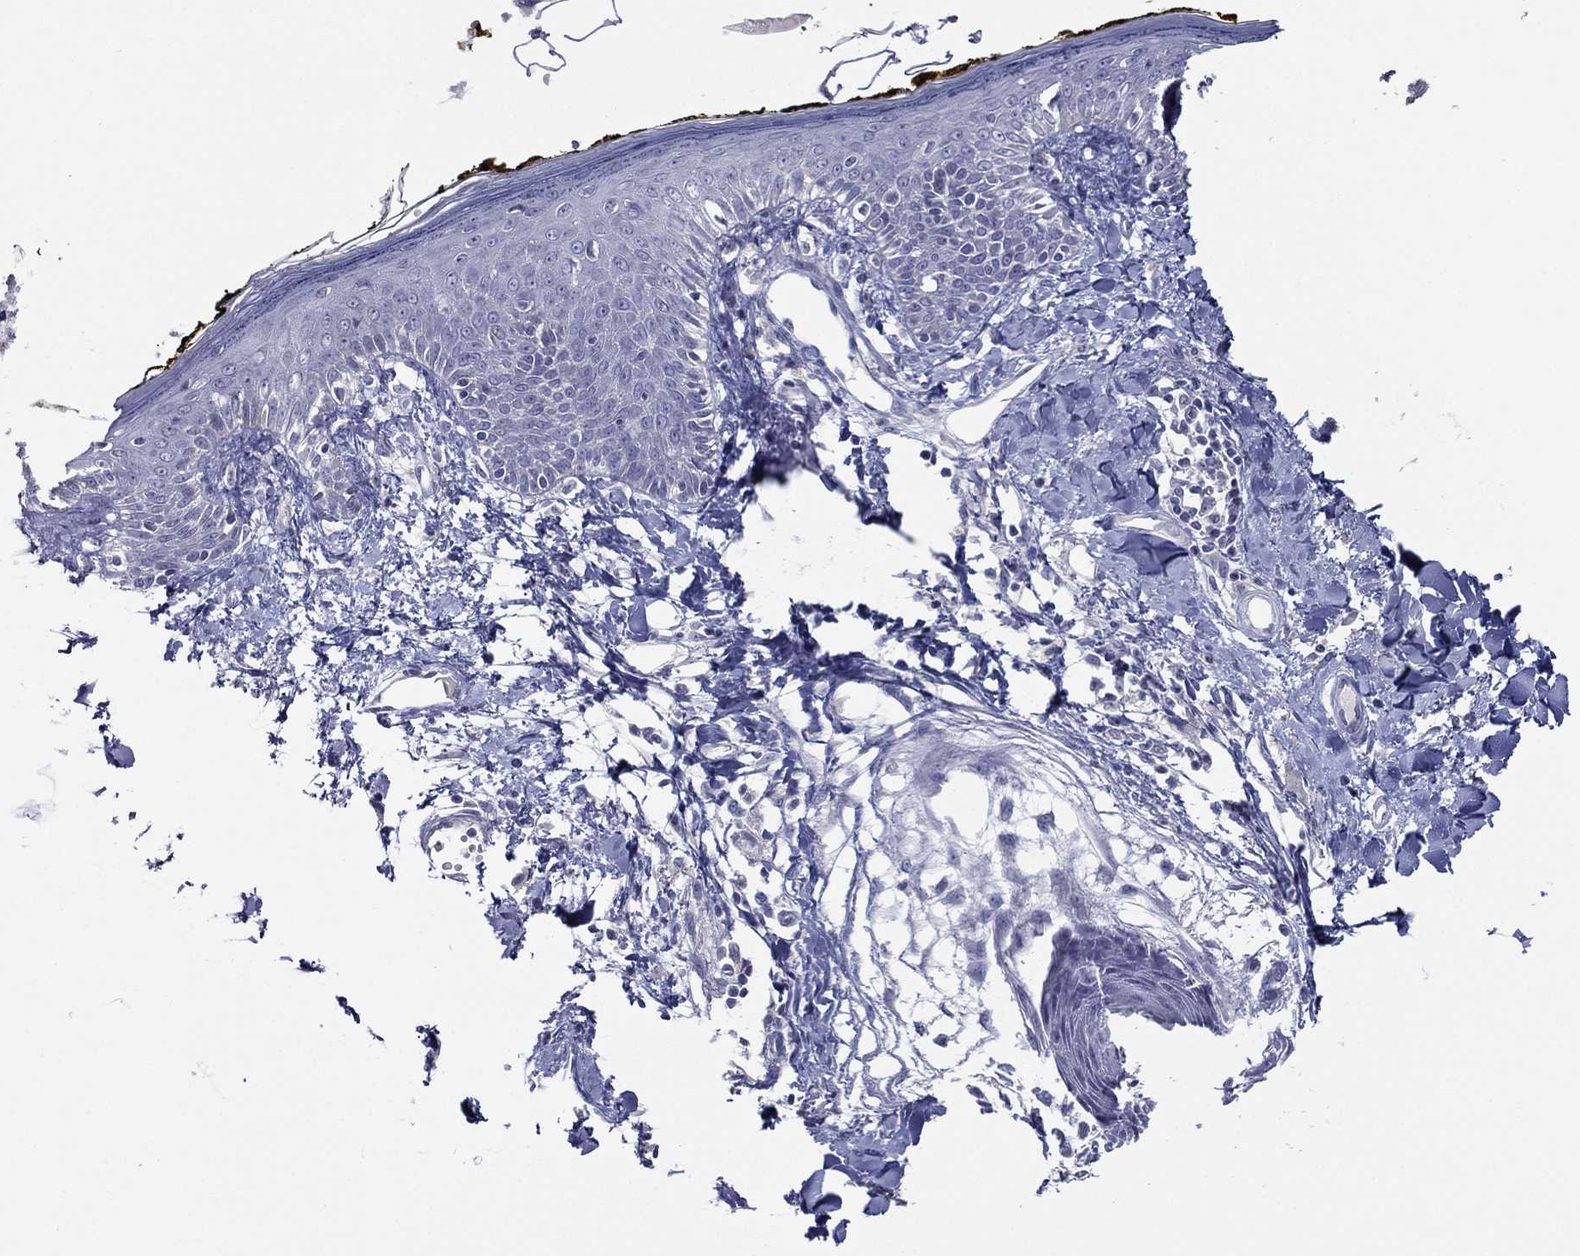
{"staining": {"intensity": "negative", "quantity": "none", "location": "none"}, "tissue": "skin", "cell_type": "Fibroblasts", "image_type": "normal", "snomed": [{"axis": "morphology", "description": "Normal tissue, NOS"}, {"axis": "topography", "description": "Skin"}], "caption": "Image shows no significant protein staining in fibroblasts of normal skin.", "gene": "SLC13A4", "patient": {"sex": "male", "age": 76}}